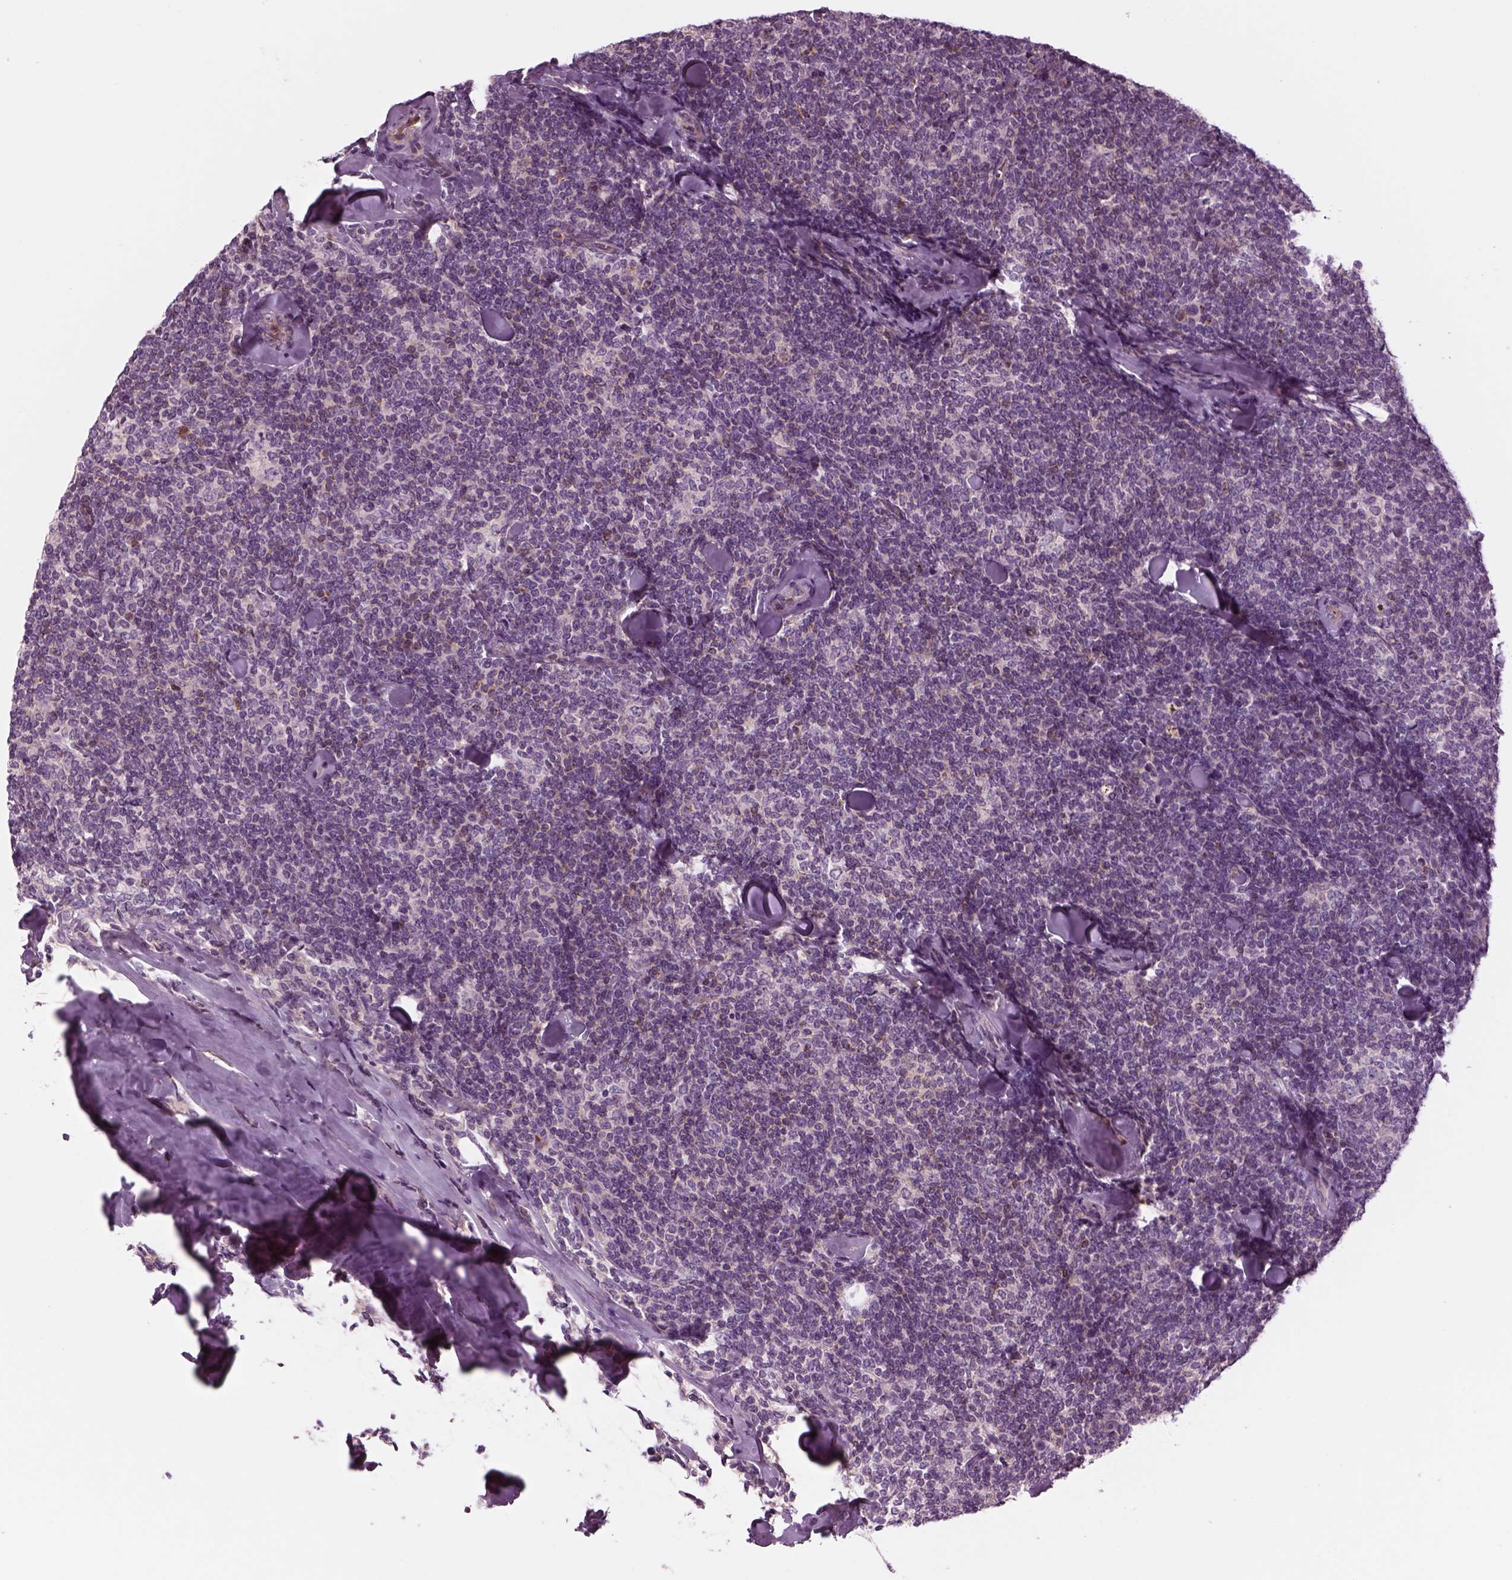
{"staining": {"intensity": "negative", "quantity": "none", "location": "none"}, "tissue": "lymphoma", "cell_type": "Tumor cells", "image_type": "cancer", "snomed": [{"axis": "morphology", "description": "Malignant lymphoma, non-Hodgkin's type, Low grade"}, {"axis": "topography", "description": "Lymph node"}], "caption": "Immunohistochemistry (IHC) micrograph of lymphoma stained for a protein (brown), which reveals no staining in tumor cells.", "gene": "SLC2A3", "patient": {"sex": "female", "age": 56}}